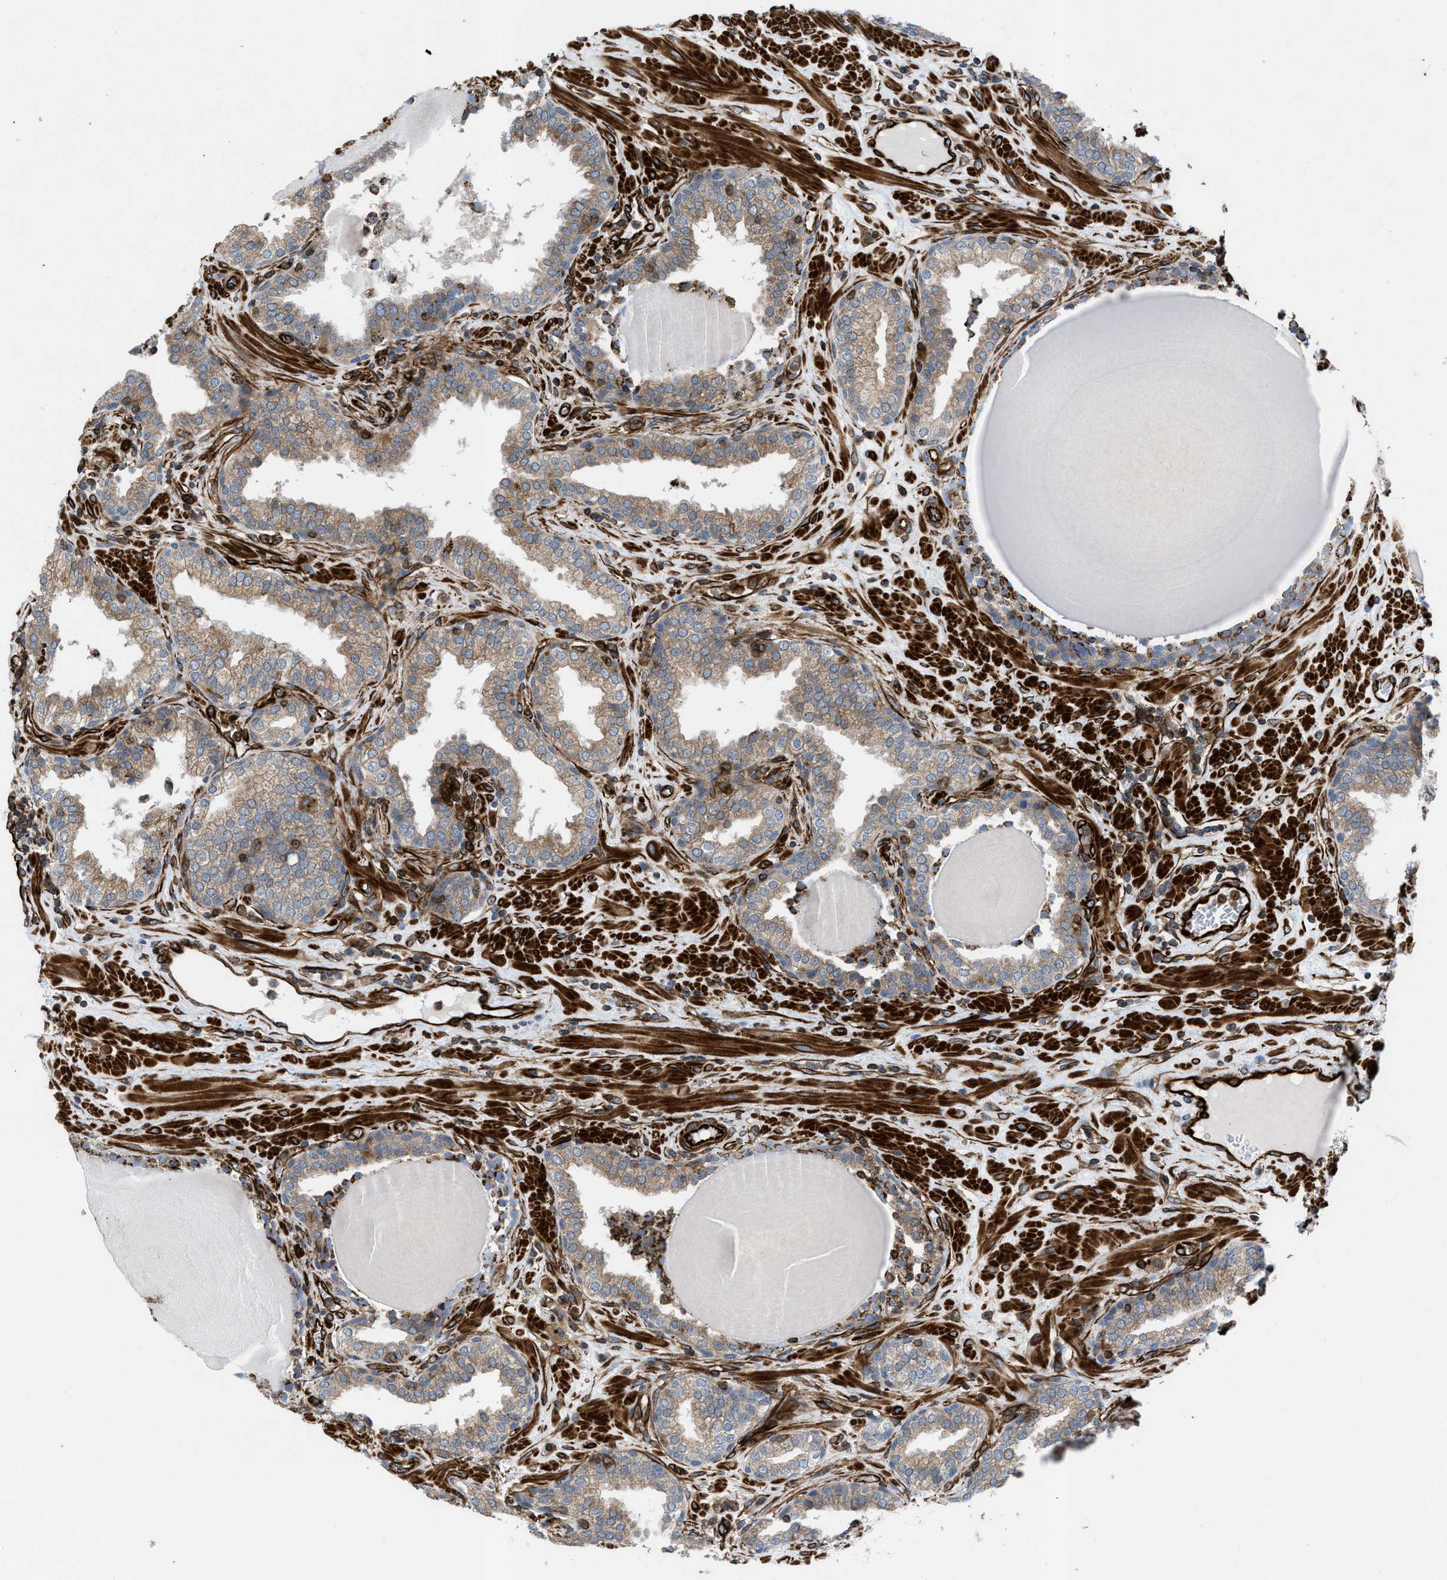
{"staining": {"intensity": "moderate", "quantity": ">75%", "location": "cytoplasmic/membranous"}, "tissue": "prostate", "cell_type": "Glandular cells", "image_type": "normal", "snomed": [{"axis": "morphology", "description": "Normal tissue, NOS"}, {"axis": "topography", "description": "Prostate"}], "caption": "Immunohistochemical staining of unremarkable human prostate displays >75% levels of moderate cytoplasmic/membranous protein staining in approximately >75% of glandular cells. The protein is stained brown, and the nuclei are stained in blue (DAB (3,3'-diaminobenzidine) IHC with brightfield microscopy, high magnification).", "gene": "PTPRE", "patient": {"sex": "male", "age": 51}}